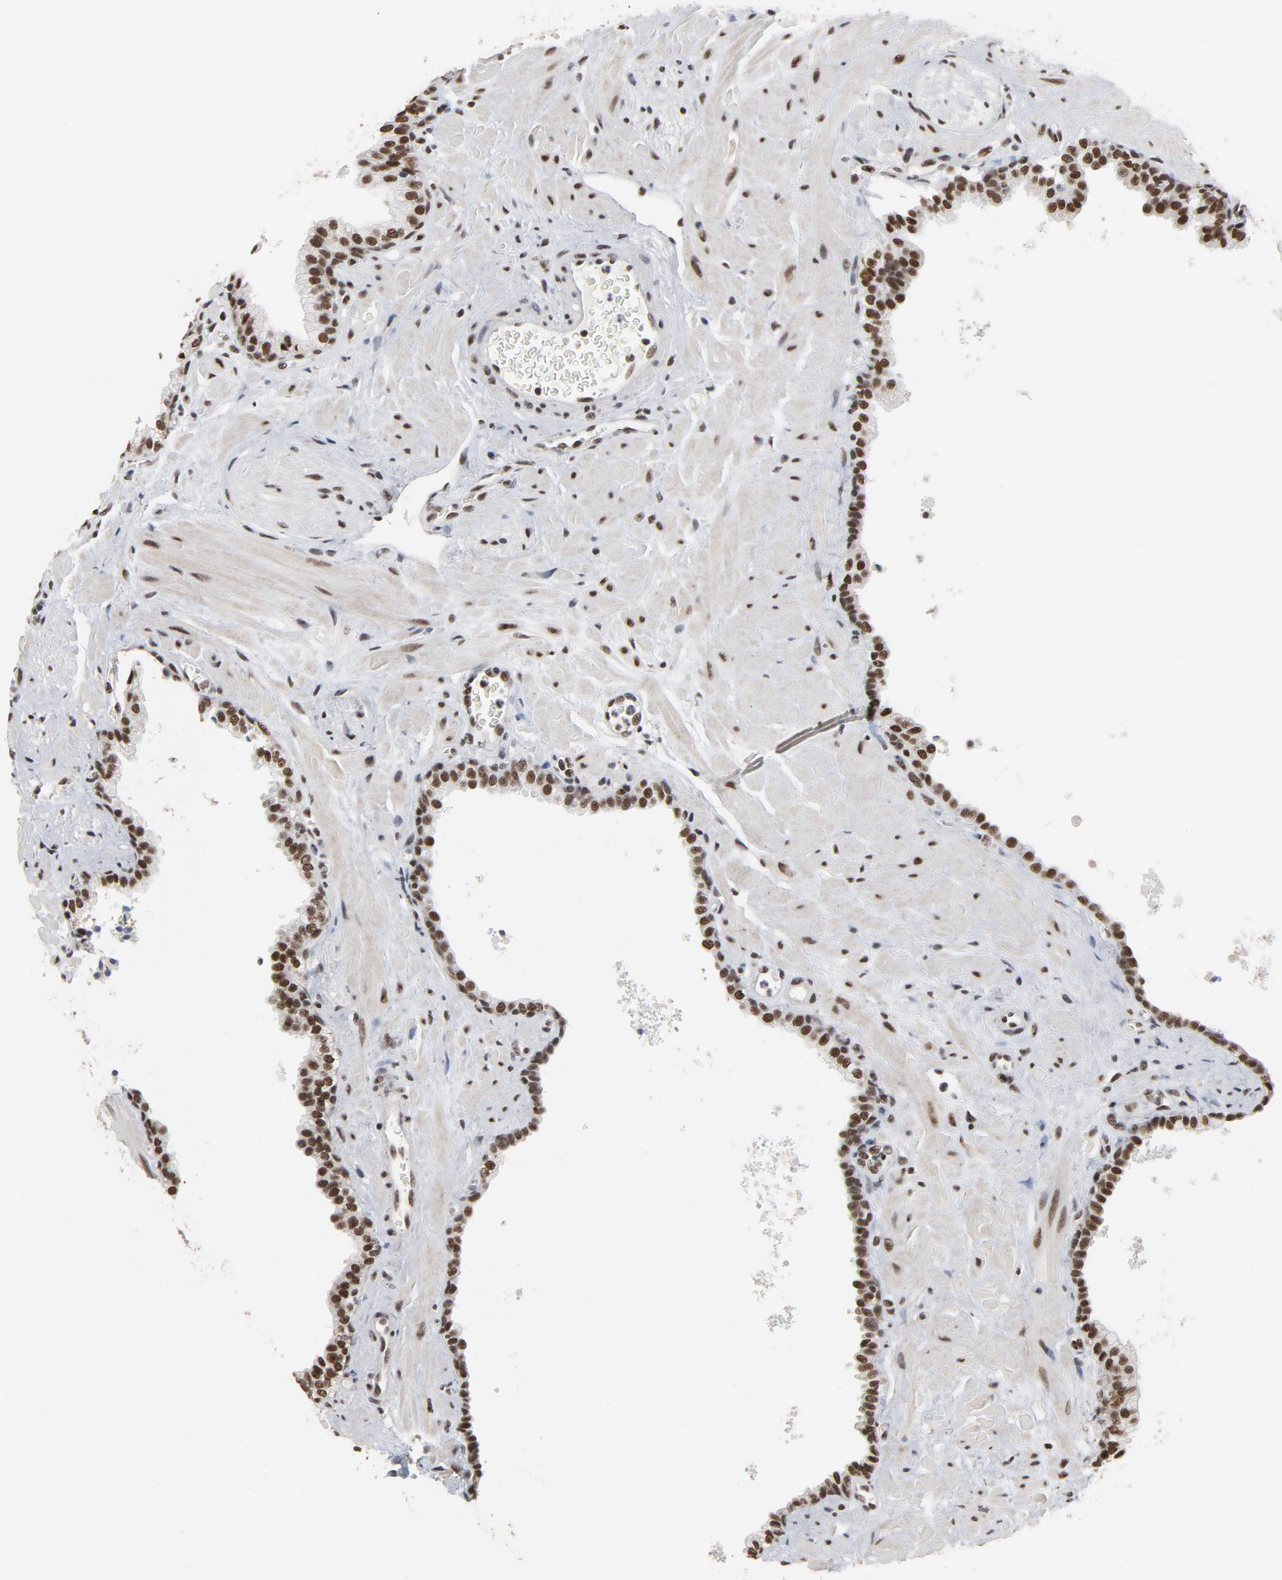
{"staining": {"intensity": "strong", "quantity": ">75%", "location": "nuclear"}, "tissue": "prostate", "cell_type": "Glandular cells", "image_type": "normal", "snomed": [{"axis": "morphology", "description": "Normal tissue, NOS"}, {"axis": "topography", "description": "Prostate"}], "caption": "Strong nuclear positivity for a protein is identified in about >75% of glandular cells of normal prostate using IHC.", "gene": "MRE11", "patient": {"sex": "male", "age": 60}}